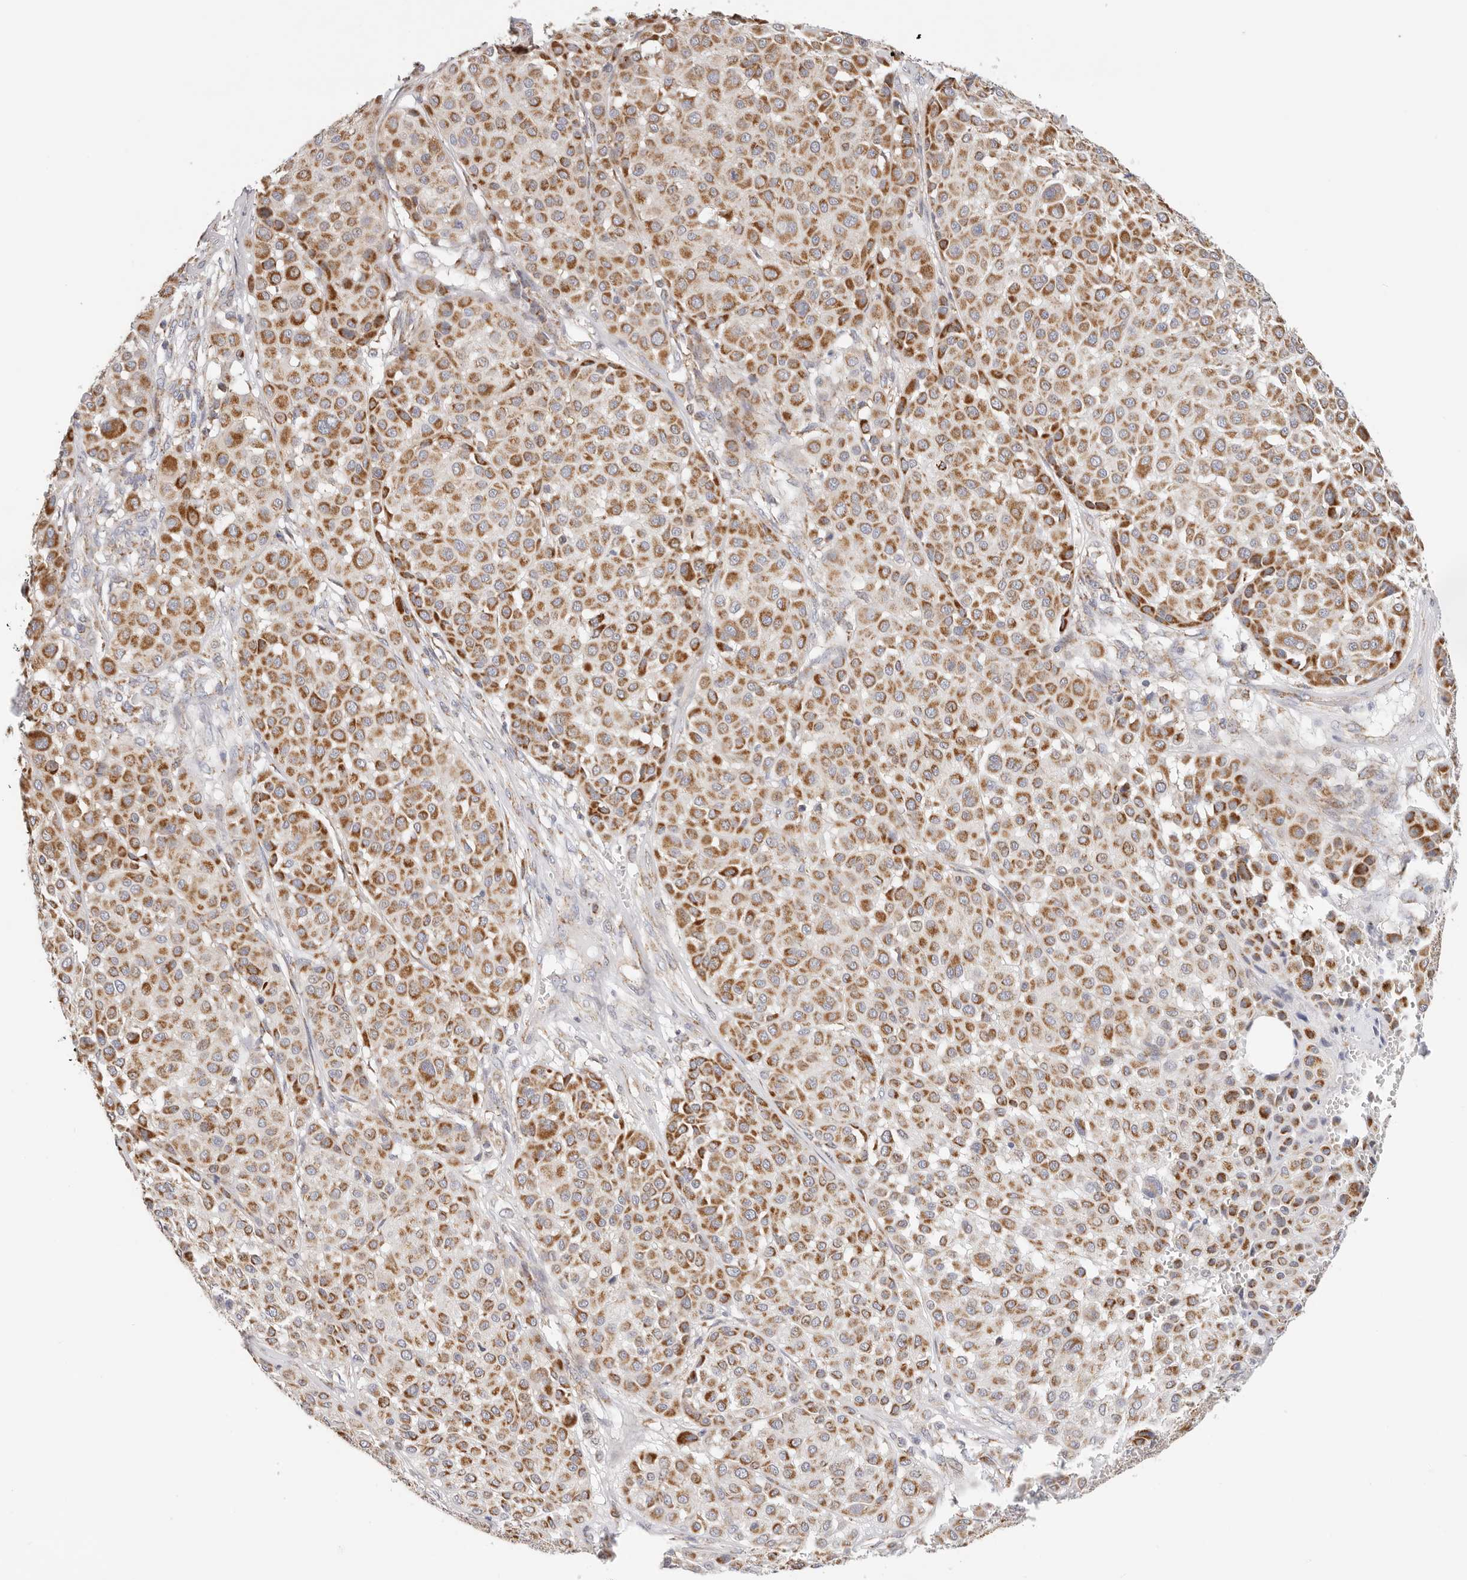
{"staining": {"intensity": "moderate", "quantity": ">75%", "location": "cytoplasmic/membranous"}, "tissue": "melanoma", "cell_type": "Tumor cells", "image_type": "cancer", "snomed": [{"axis": "morphology", "description": "Malignant melanoma, Metastatic site"}, {"axis": "topography", "description": "Soft tissue"}], "caption": "Protein positivity by IHC reveals moderate cytoplasmic/membranous positivity in approximately >75% of tumor cells in melanoma.", "gene": "AFDN", "patient": {"sex": "male", "age": 41}}